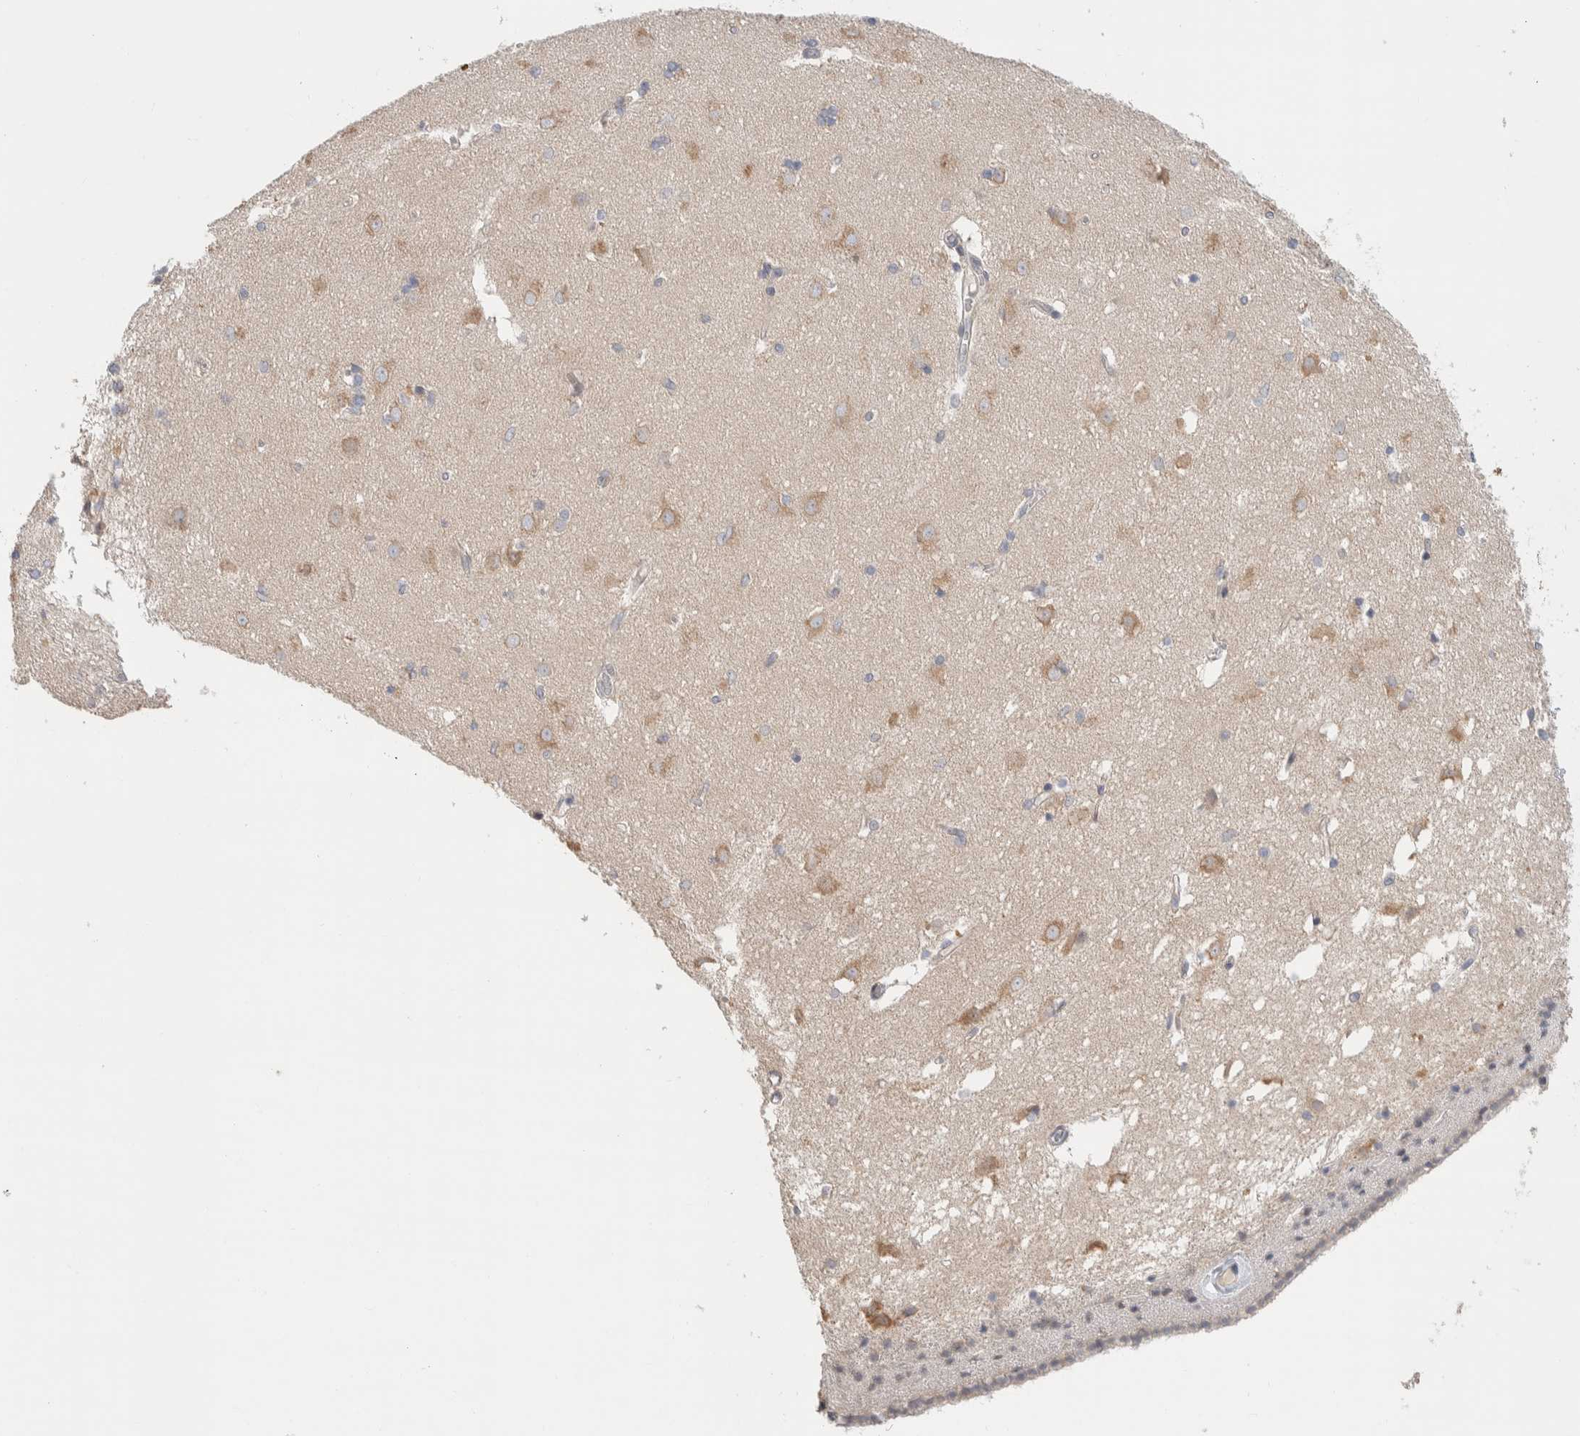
{"staining": {"intensity": "negative", "quantity": "none", "location": "none"}, "tissue": "caudate", "cell_type": "Glial cells", "image_type": "normal", "snomed": [{"axis": "morphology", "description": "Normal tissue, NOS"}, {"axis": "topography", "description": "Lateral ventricle wall"}], "caption": "Immunohistochemical staining of normal caudate shows no significant expression in glial cells.", "gene": "RUSF1", "patient": {"sex": "female", "age": 19}}